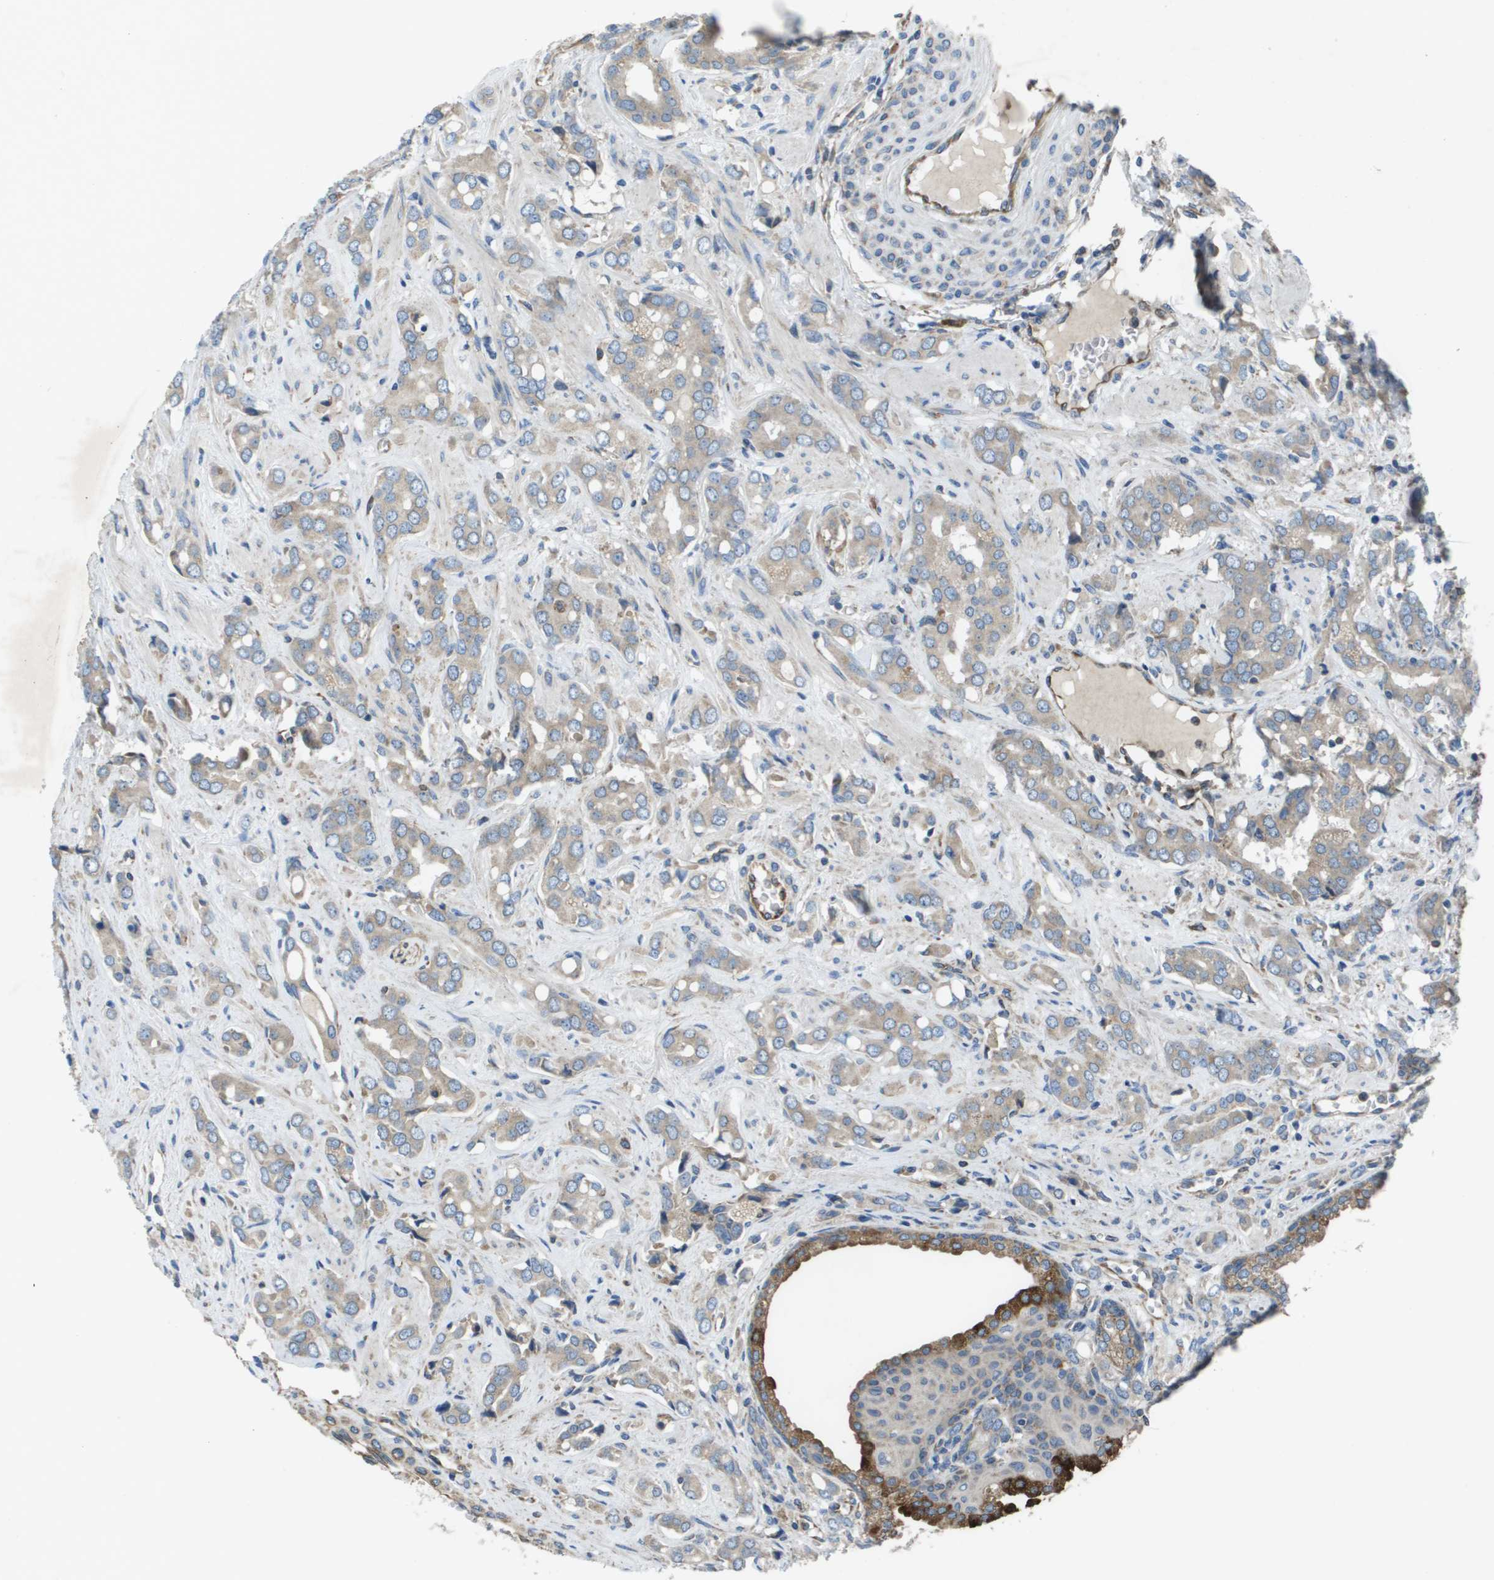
{"staining": {"intensity": "weak", "quantity": ">75%", "location": "cytoplasmic/membranous"}, "tissue": "prostate cancer", "cell_type": "Tumor cells", "image_type": "cancer", "snomed": [{"axis": "morphology", "description": "Adenocarcinoma, High grade"}, {"axis": "topography", "description": "Prostate"}], "caption": "This image shows immunohistochemistry (IHC) staining of prostate high-grade adenocarcinoma, with low weak cytoplasmic/membranous staining in about >75% of tumor cells.", "gene": "CLCN2", "patient": {"sex": "male", "age": 64}}